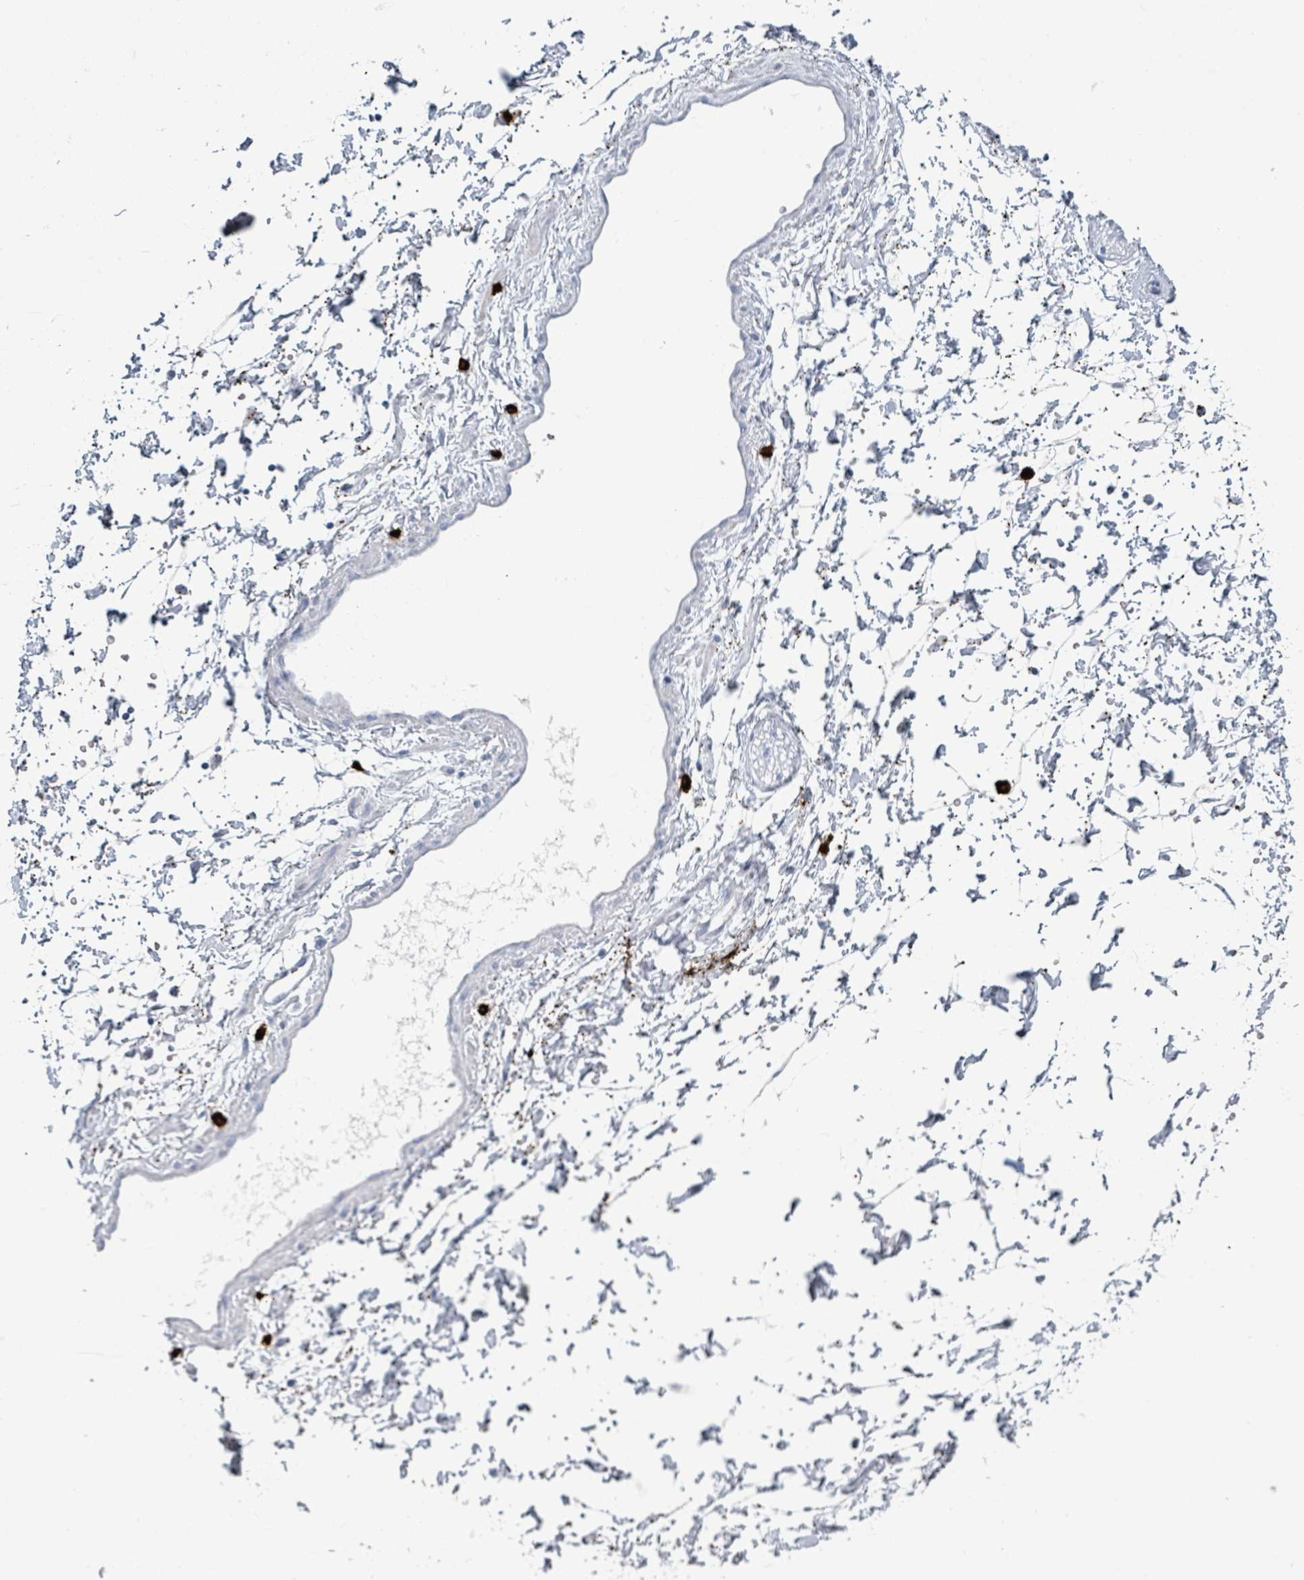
{"staining": {"intensity": "negative", "quantity": "none", "location": "none"}, "tissue": "adipose tissue", "cell_type": "Adipocytes", "image_type": "normal", "snomed": [{"axis": "morphology", "description": "Normal tissue, NOS"}, {"axis": "topography", "description": "Prostate"}, {"axis": "topography", "description": "Peripheral nerve tissue"}], "caption": "Adipose tissue stained for a protein using immunohistochemistry demonstrates no staining adipocytes.", "gene": "VPS13D", "patient": {"sex": "male", "age": 55}}